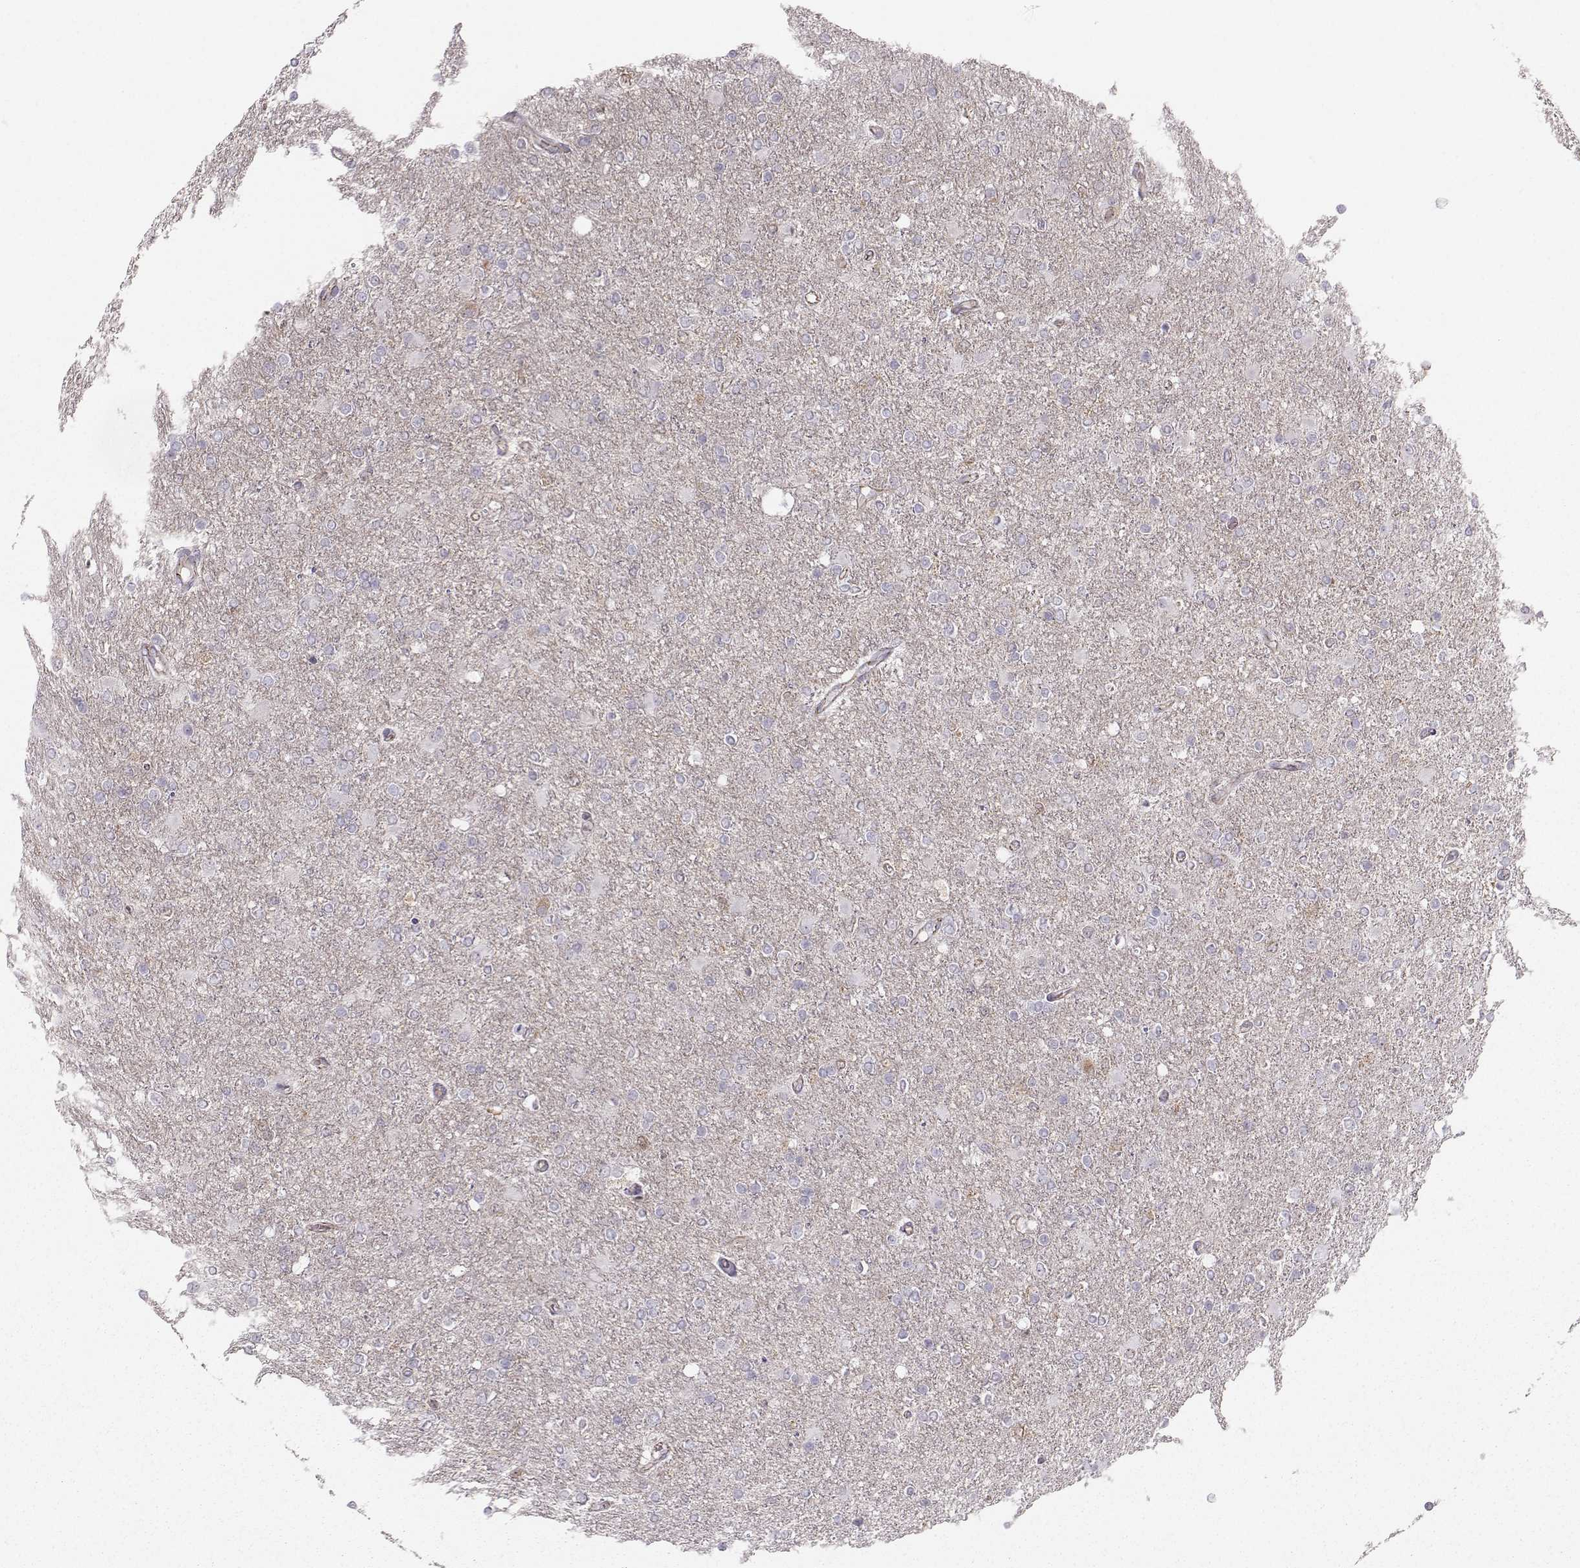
{"staining": {"intensity": "negative", "quantity": "none", "location": "none"}, "tissue": "glioma", "cell_type": "Tumor cells", "image_type": "cancer", "snomed": [{"axis": "morphology", "description": "Glioma, malignant, High grade"}, {"axis": "topography", "description": "Cerebral cortex"}], "caption": "A high-resolution histopathology image shows immunohistochemistry staining of malignant glioma (high-grade), which exhibits no significant expression in tumor cells.", "gene": "MAST1", "patient": {"sex": "male", "age": 70}}